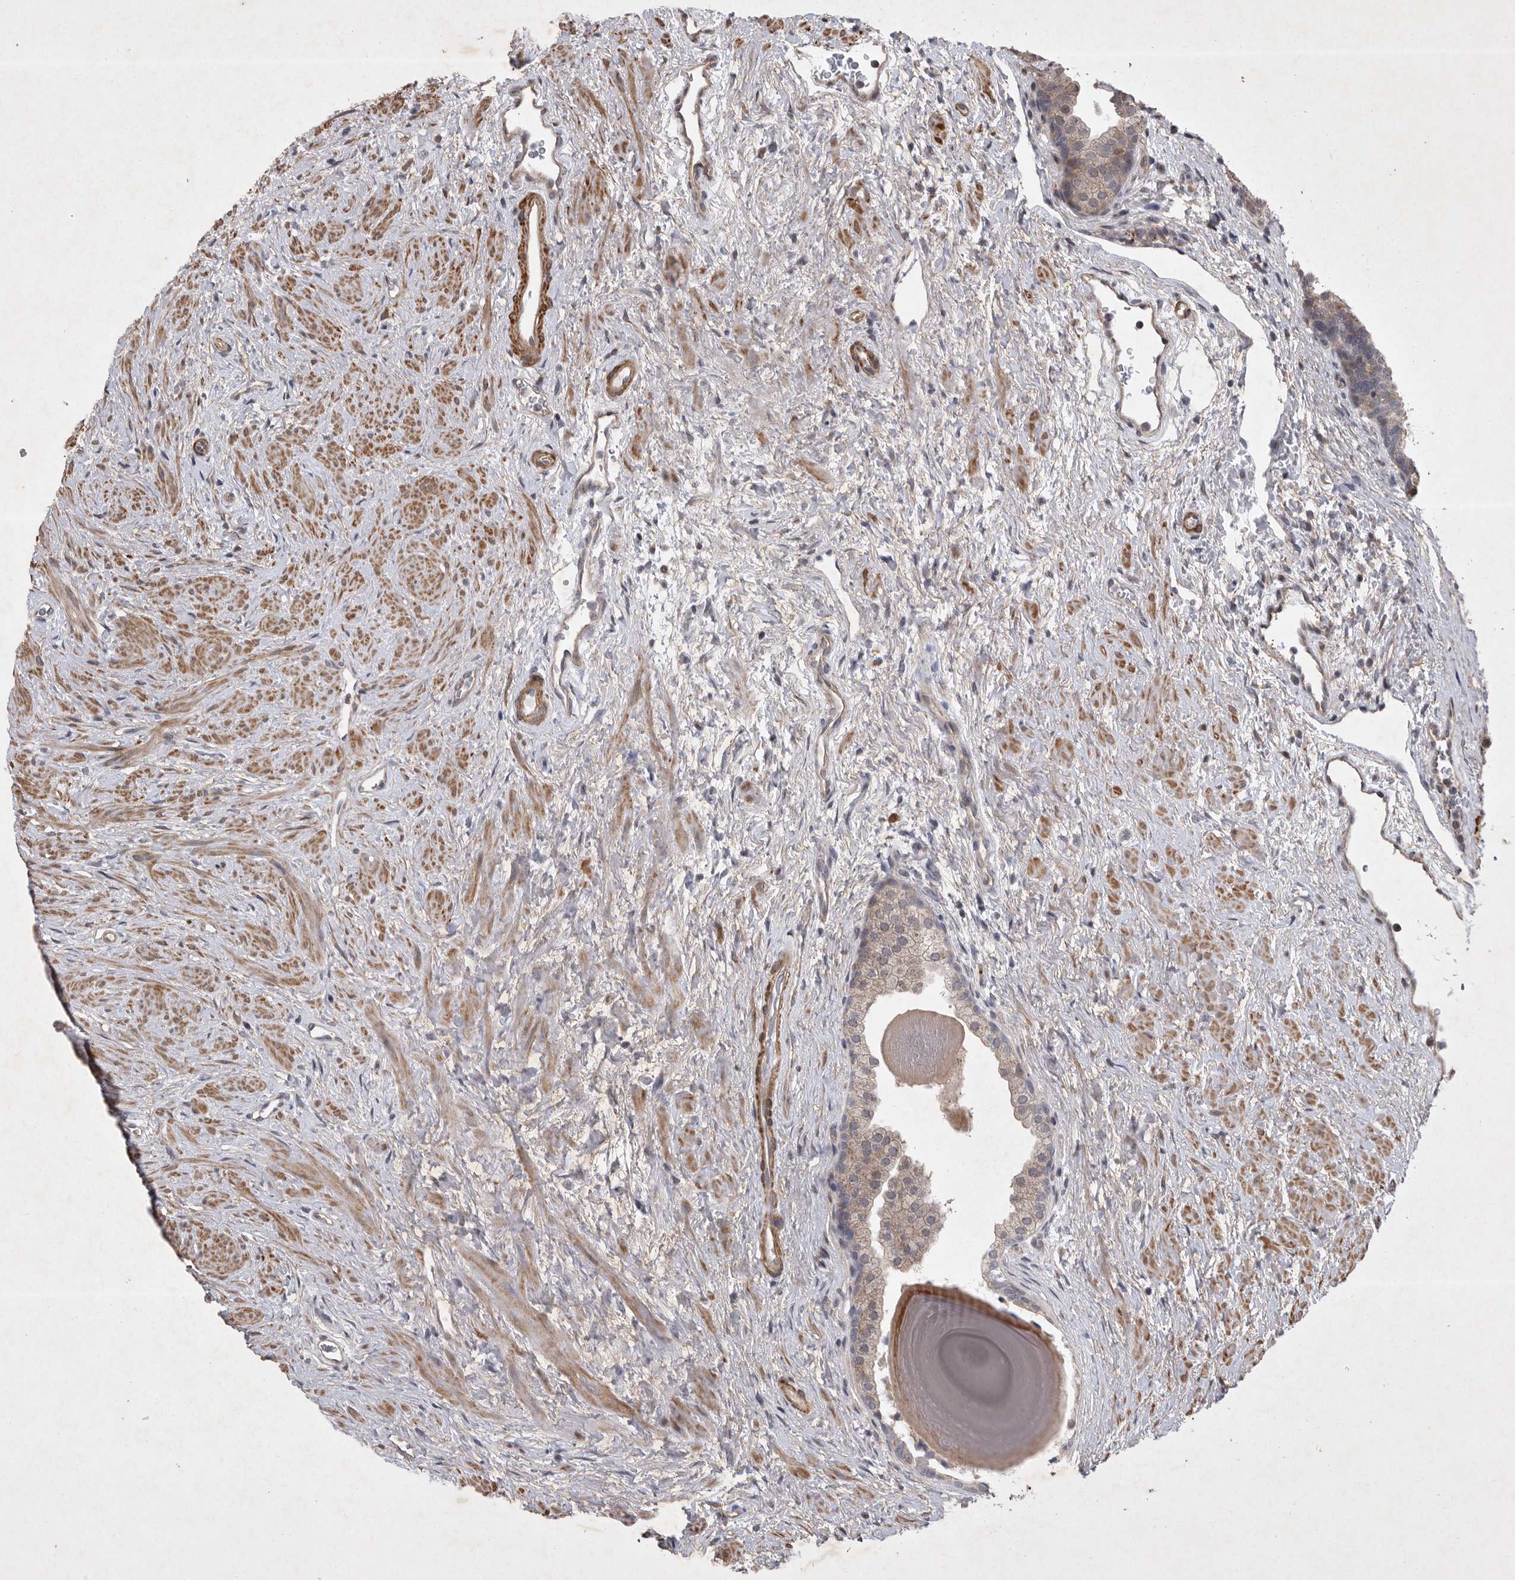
{"staining": {"intensity": "weak", "quantity": "25%-75%", "location": "cytoplasmic/membranous"}, "tissue": "prostate", "cell_type": "Glandular cells", "image_type": "normal", "snomed": [{"axis": "morphology", "description": "Normal tissue, NOS"}, {"axis": "topography", "description": "Prostate"}], "caption": "This is an image of immunohistochemistry staining of unremarkable prostate, which shows weak expression in the cytoplasmic/membranous of glandular cells.", "gene": "EDEM3", "patient": {"sex": "male", "age": 48}}